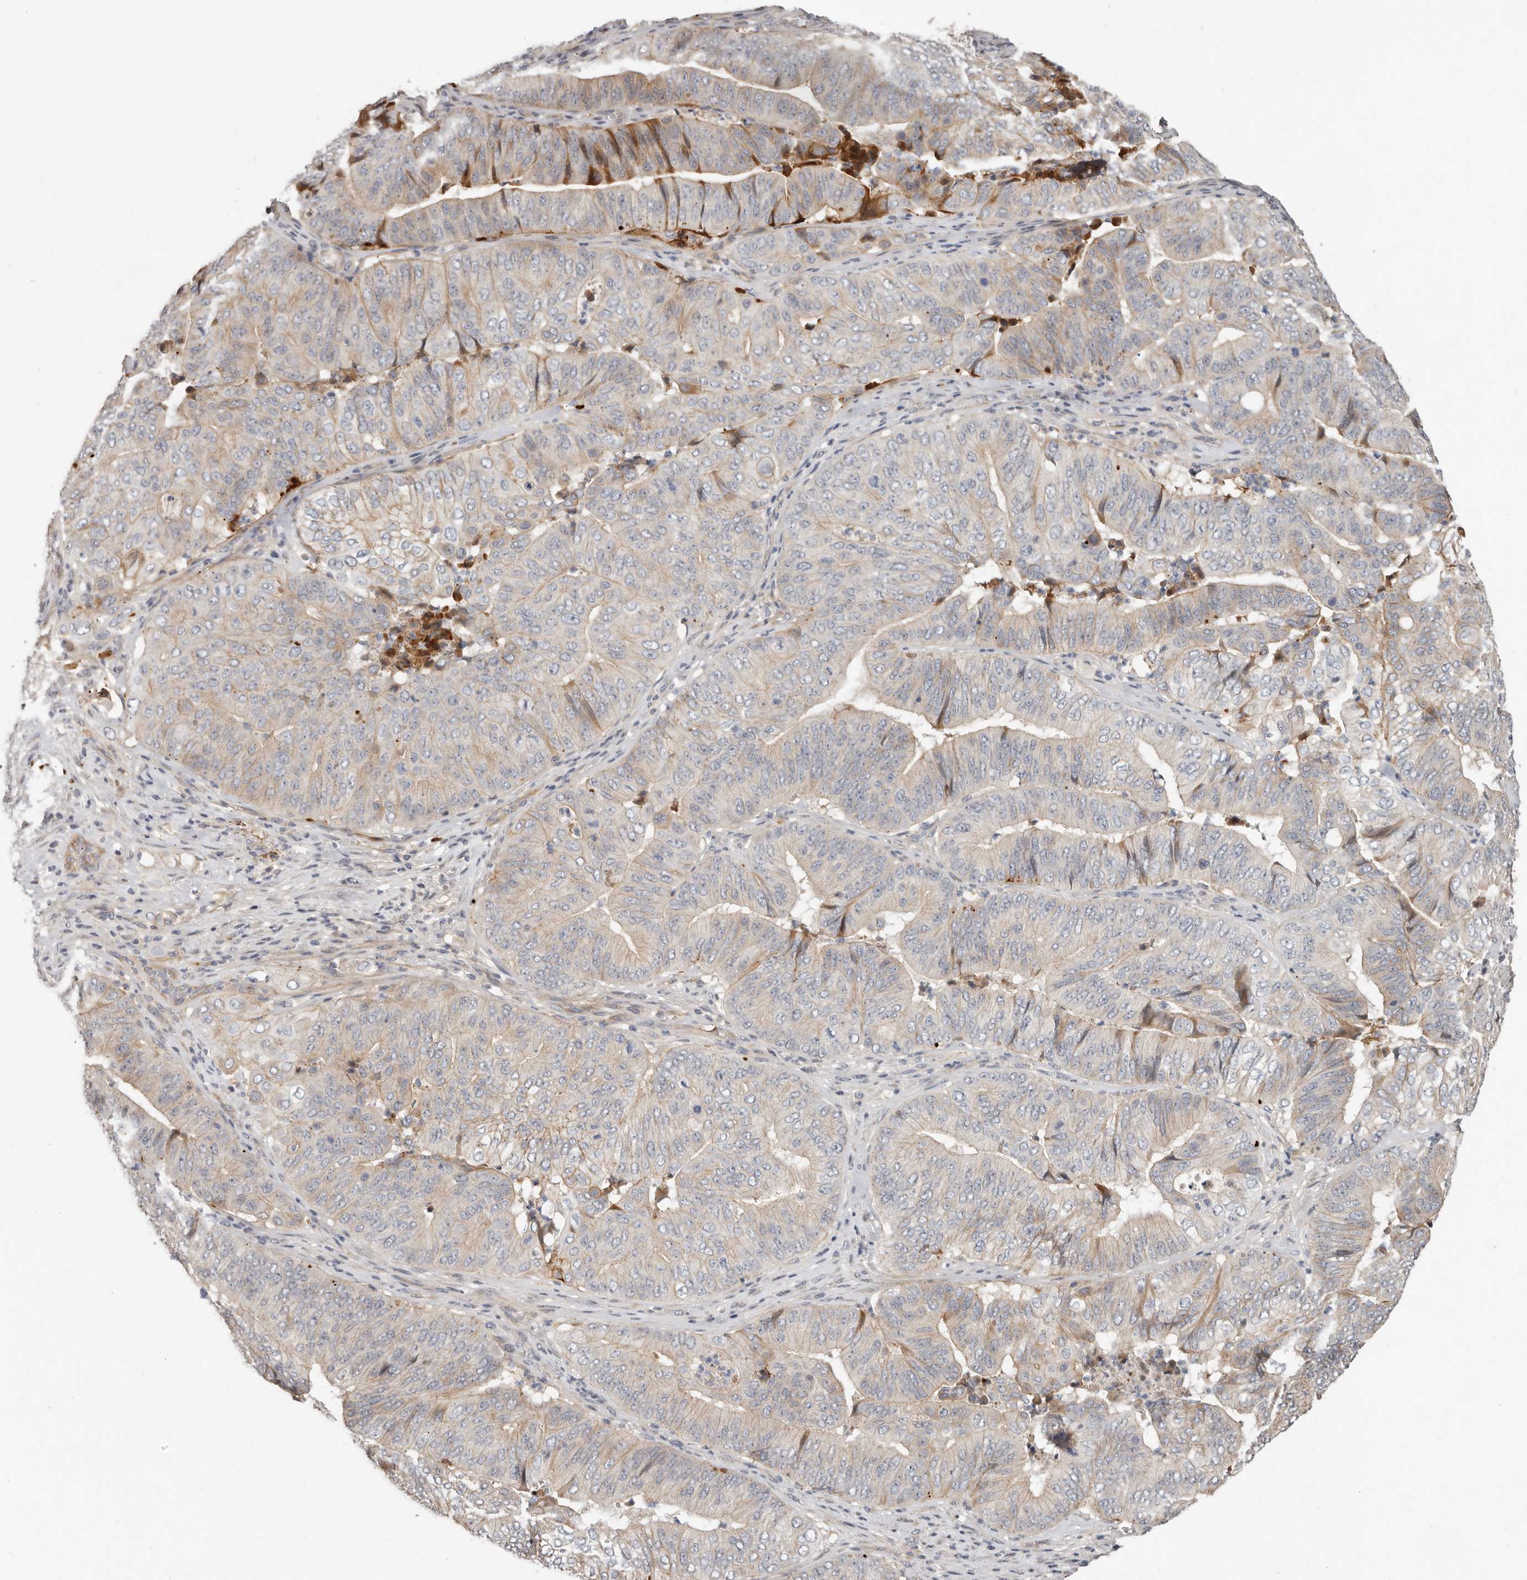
{"staining": {"intensity": "moderate", "quantity": "25%-75%", "location": "cytoplasmic/membranous"}, "tissue": "pancreatic cancer", "cell_type": "Tumor cells", "image_type": "cancer", "snomed": [{"axis": "morphology", "description": "Adenocarcinoma, NOS"}, {"axis": "topography", "description": "Pancreas"}], "caption": "Immunohistochemistry (IHC) histopathology image of pancreatic cancer stained for a protein (brown), which demonstrates medium levels of moderate cytoplasmic/membranous expression in about 25%-75% of tumor cells.", "gene": "MTFR2", "patient": {"sex": "female", "age": 77}}